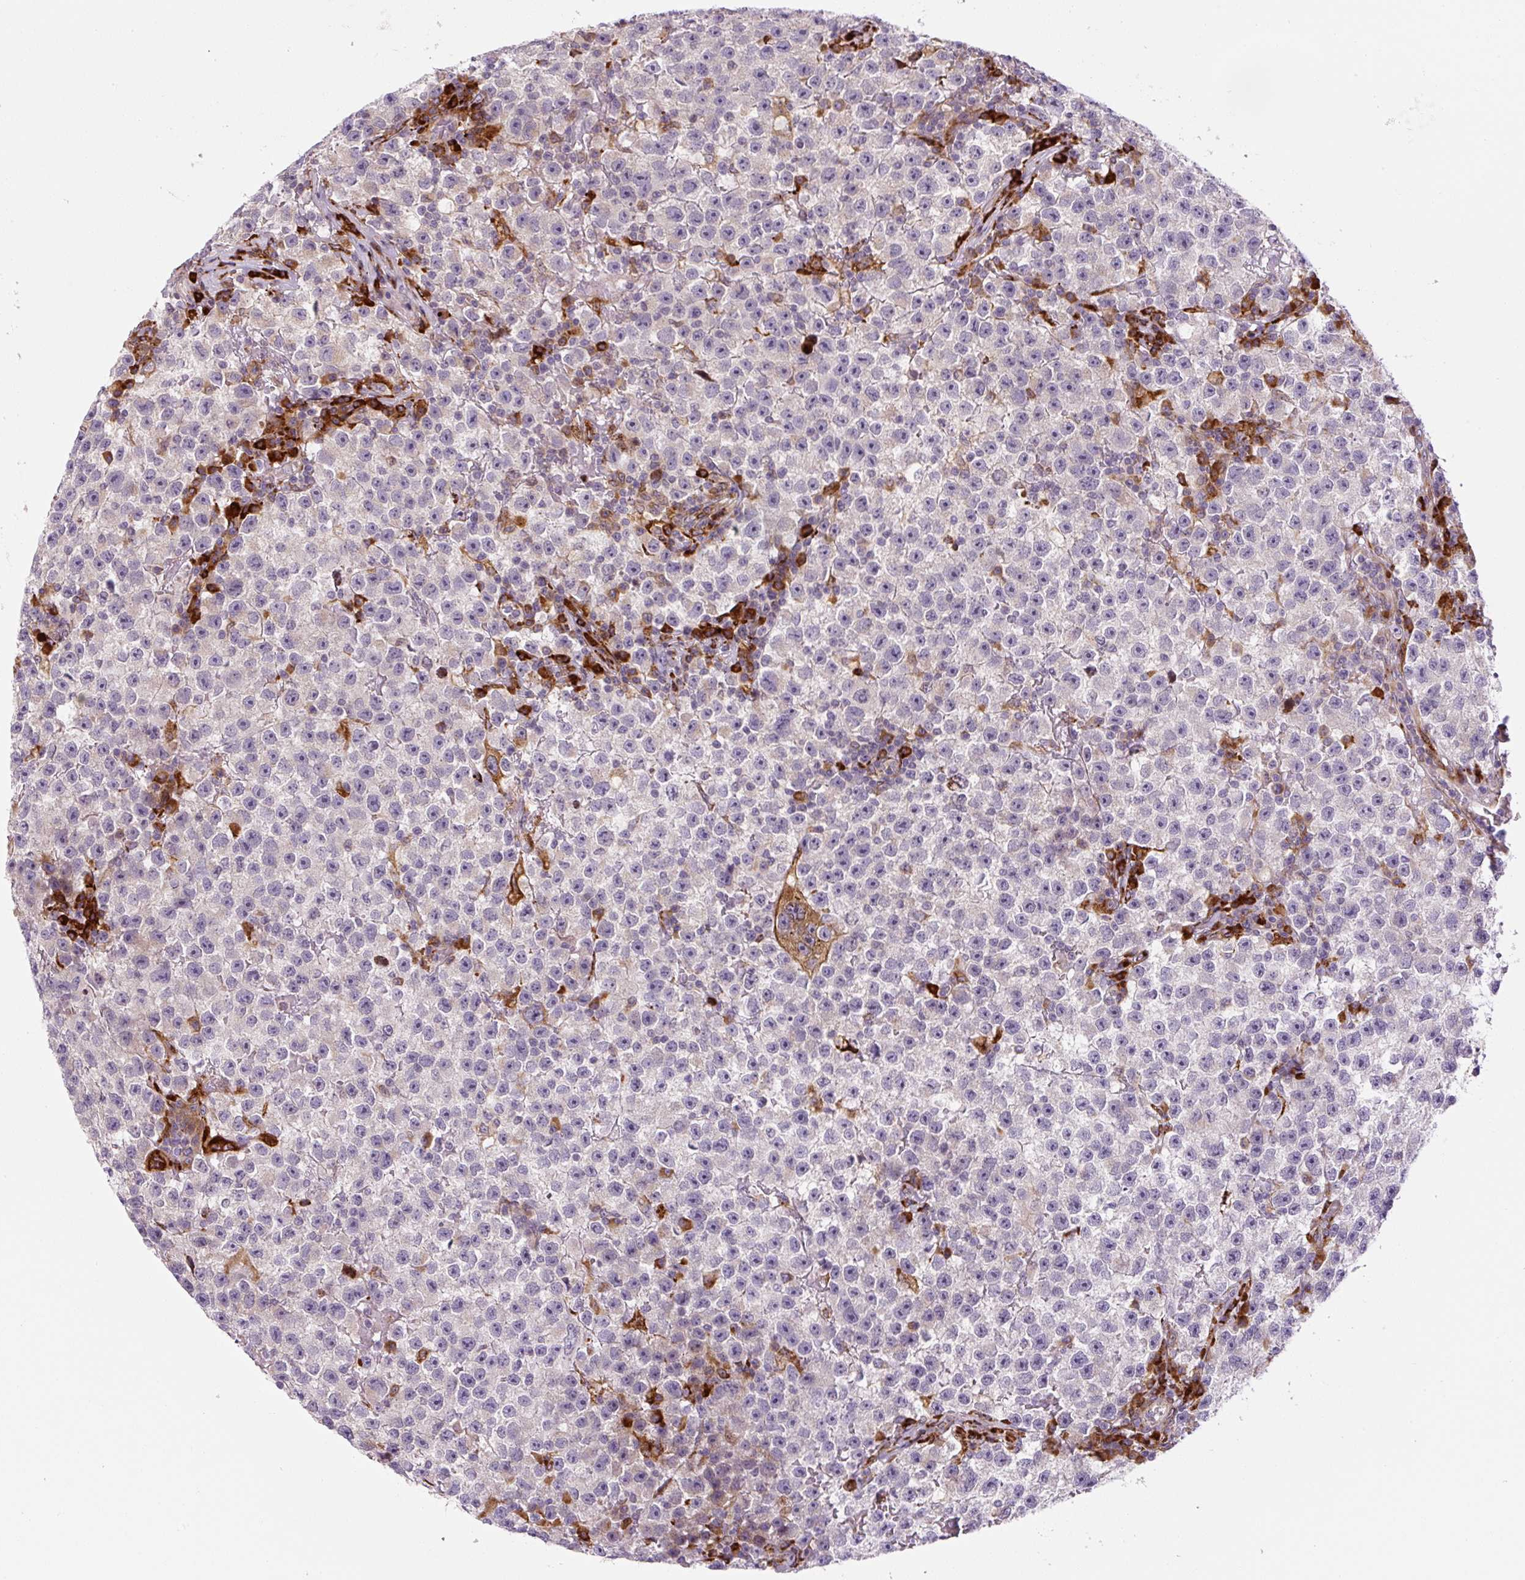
{"staining": {"intensity": "negative", "quantity": "none", "location": "none"}, "tissue": "testis cancer", "cell_type": "Tumor cells", "image_type": "cancer", "snomed": [{"axis": "morphology", "description": "Seminoma, NOS"}, {"axis": "topography", "description": "Testis"}], "caption": "This is a image of immunohistochemistry staining of testis seminoma, which shows no positivity in tumor cells.", "gene": "DISP3", "patient": {"sex": "male", "age": 22}}